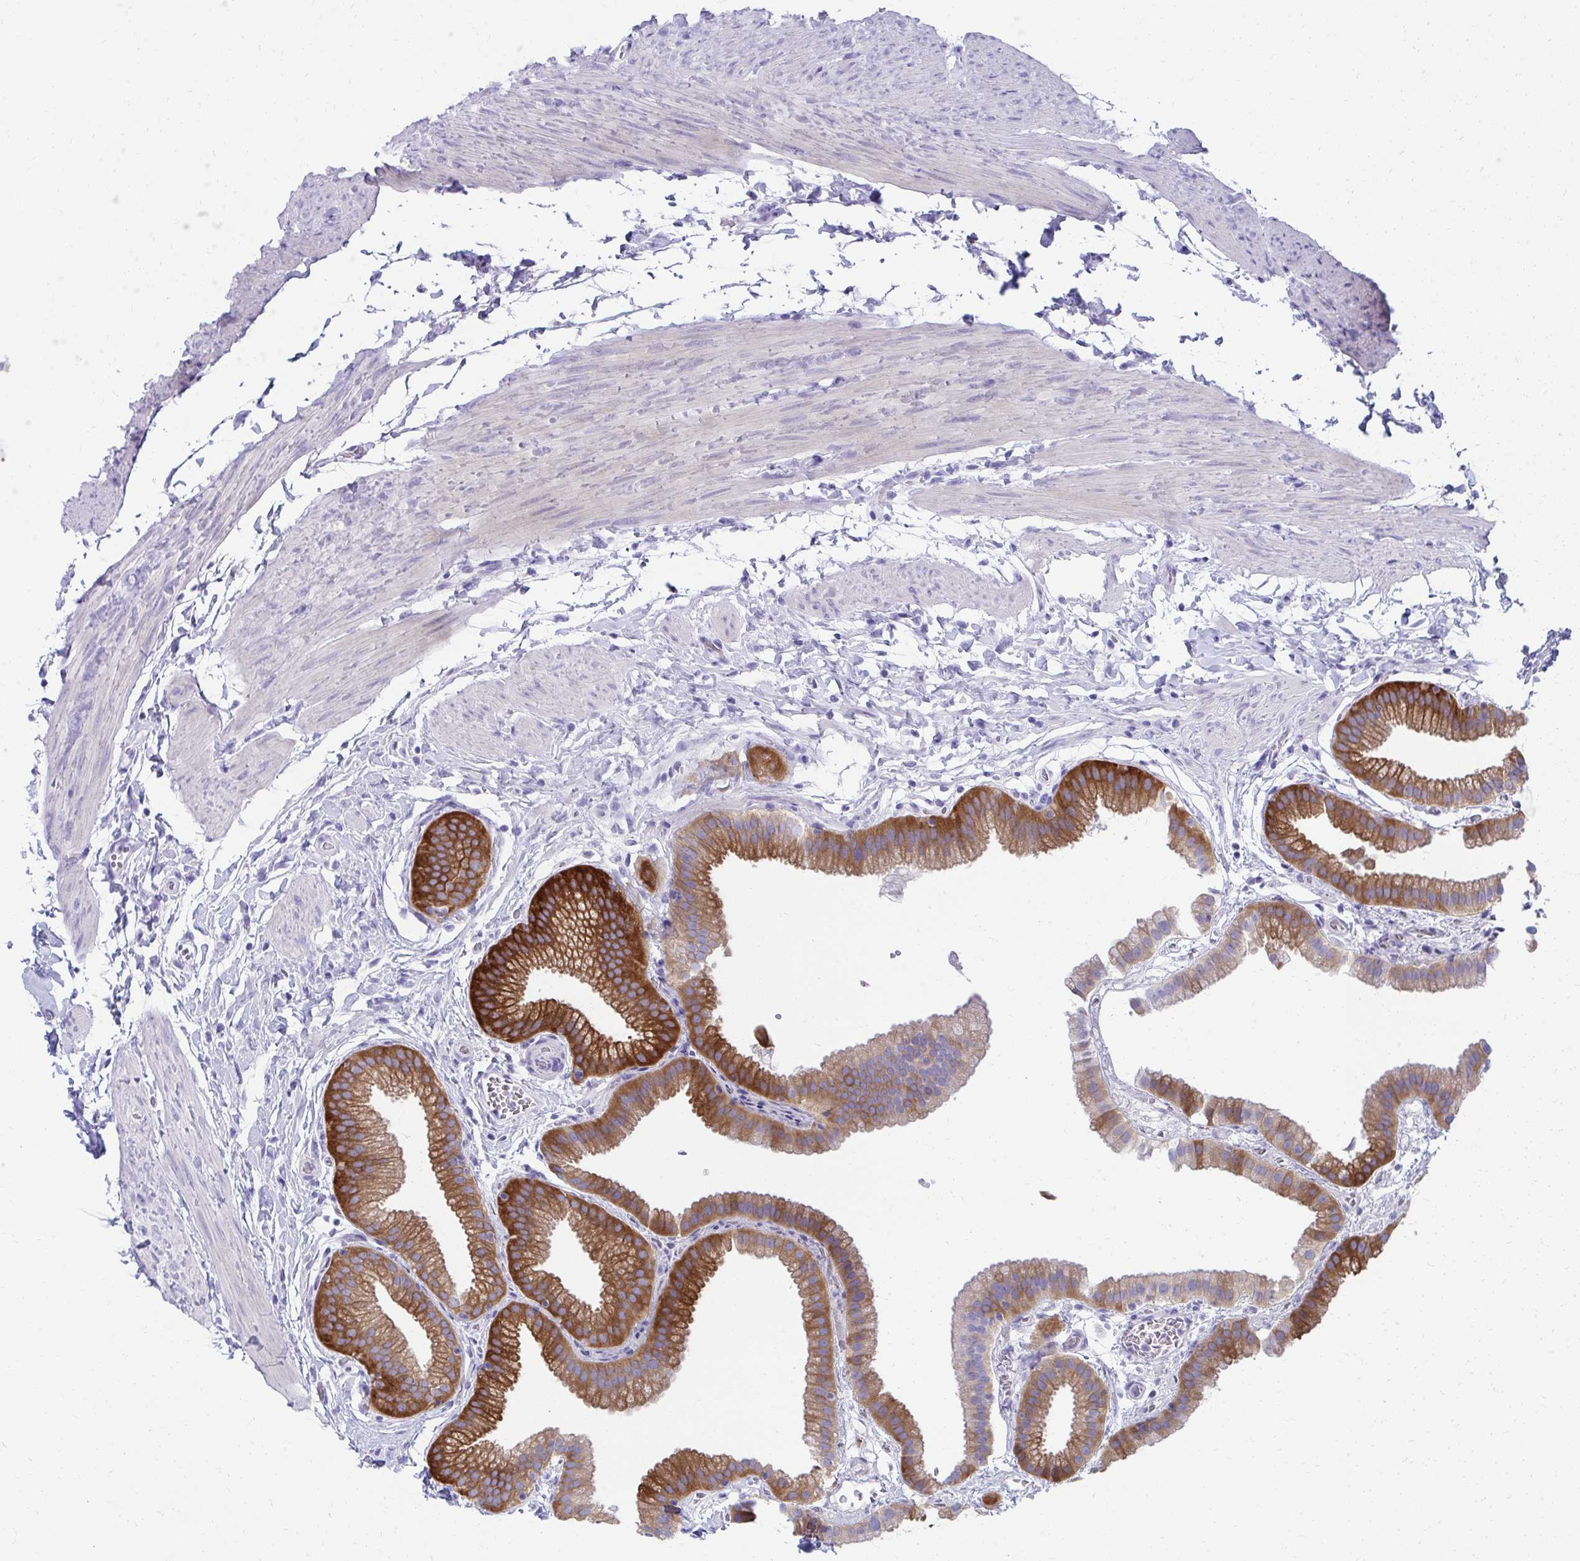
{"staining": {"intensity": "strong", "quantity": ">75%", "location": "cytoplasmic/membranous"}, "tissue": "gallbladder", "cell_type": "Glandular cells", "image_type": "normal", "snomed": [{"axis": "morphology", "description": "Normal tissue, NOS"}, {"axis": "topography", "description": "Gallbladder"}], "caption": "A high amount of strong cytoplasmic/membranous staining is present in approximately >75% of glandular cells in normal gallbladder. (brown staining indicates protein expression, while blue staining denotes nuclei).", "gene": "SEC14L3", "patient": {"sex": "female", "age": 63}}